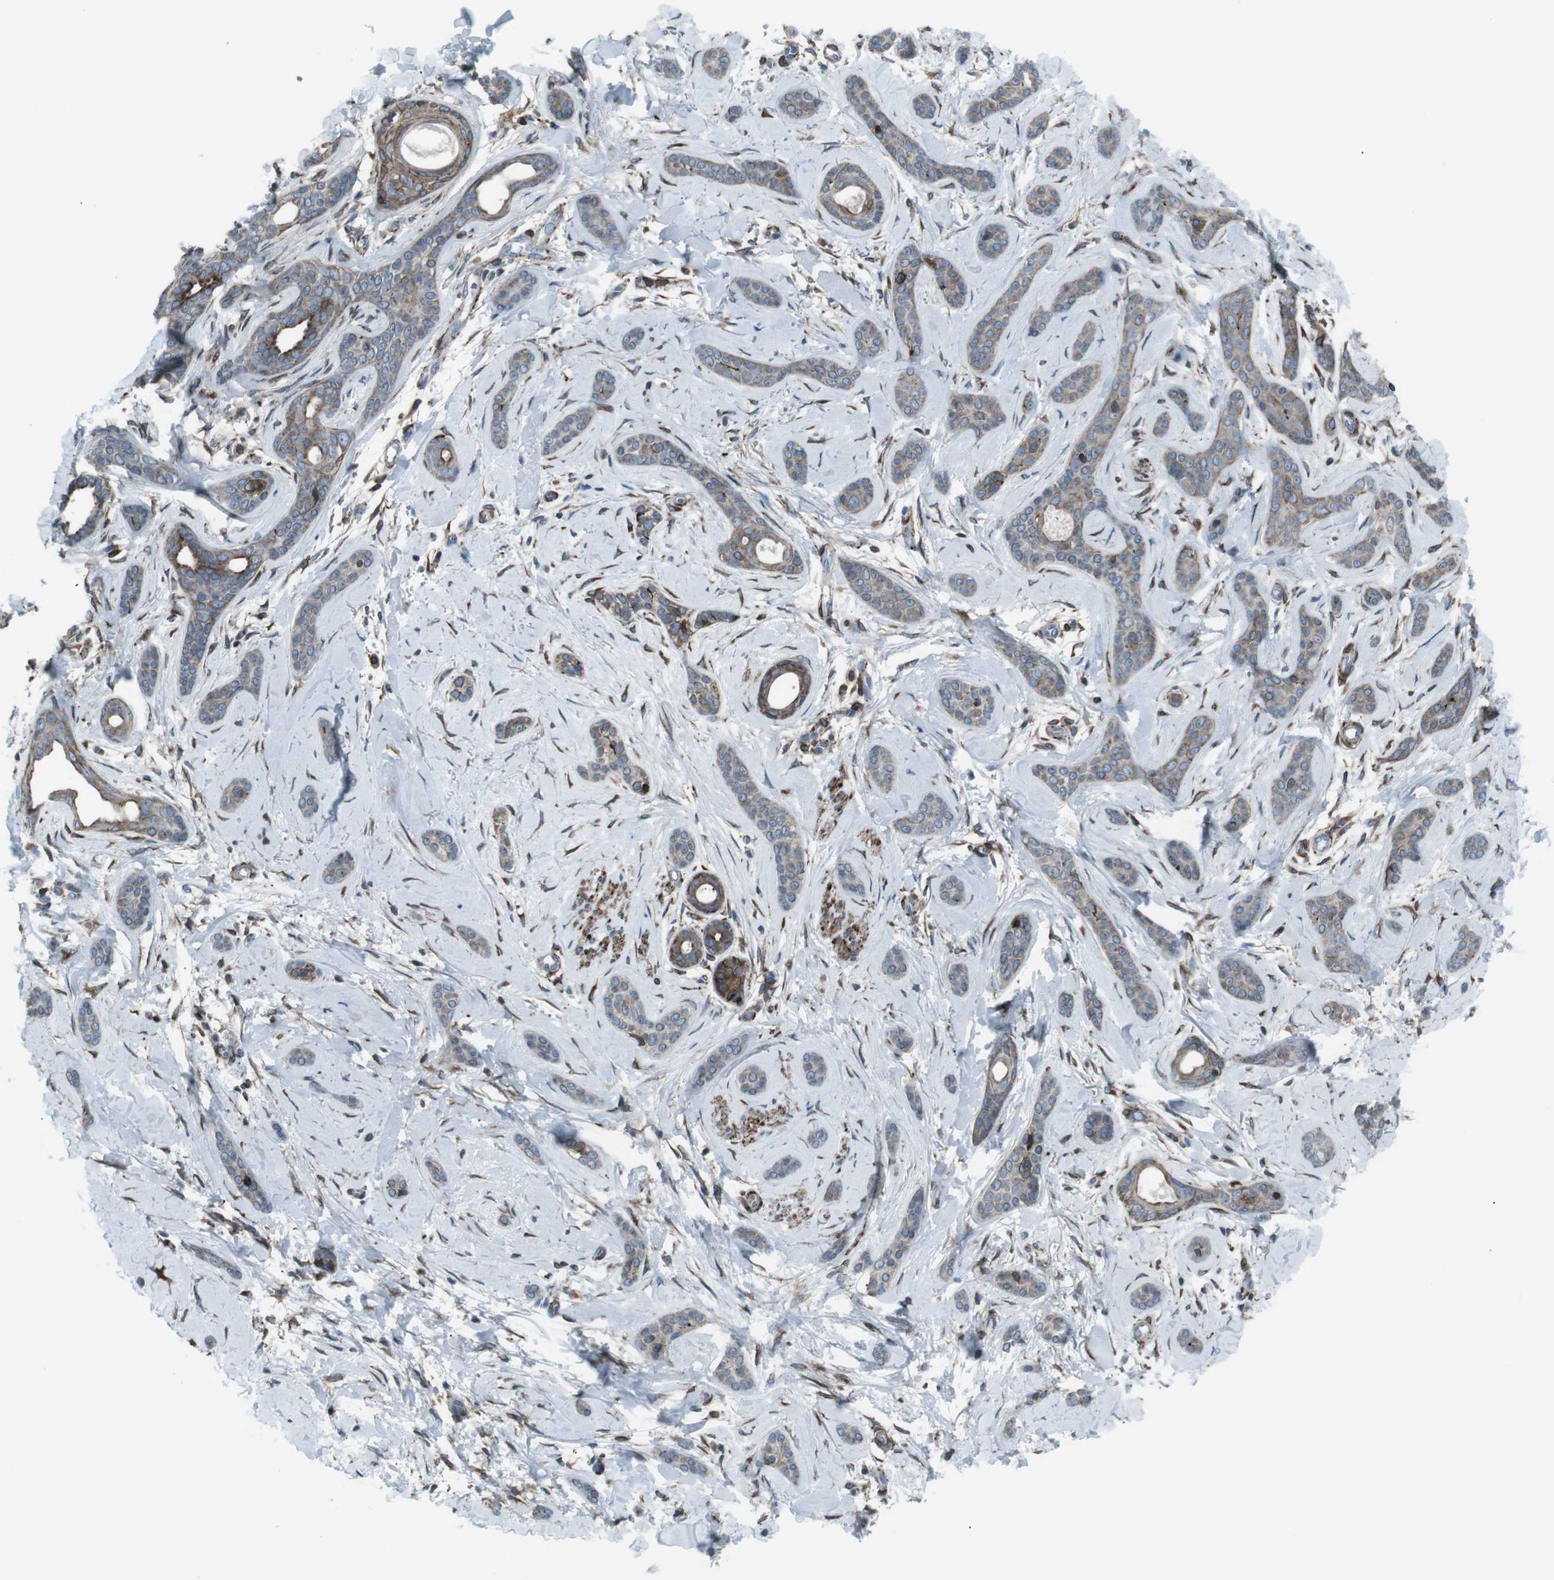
{"staining": {"intensity": "weak", "quantity": "25%-75%", "location": "cytoplasmic/membranous"}, "tissue": "skin cancer", "cell_type": "Tumor cells", "image_type": "cancer", "snomed": [{"axis": "morphology", "description": "Basal cell carcinoma"}, {"axis": "morphology", "description": "Adnexal tumor, benign"}, {"axis": "topography", "description": "Skin"}], "caption": "IHC staining of skin basal cell carcinoma, which demonstrates low levels of weak cytoplasmic/membranous staining in approximately 25%-75% of tumor cells indicating weak cytoplasmic/membranous protein positivity. The staining was performed using DAB (3,3'-diaminobenzidine) (brown) for protein detection and nuclei were counterstained in hematoxylin (blue).", "gene": "LNPK", "patient": {"sex": "female", "age": 42}}